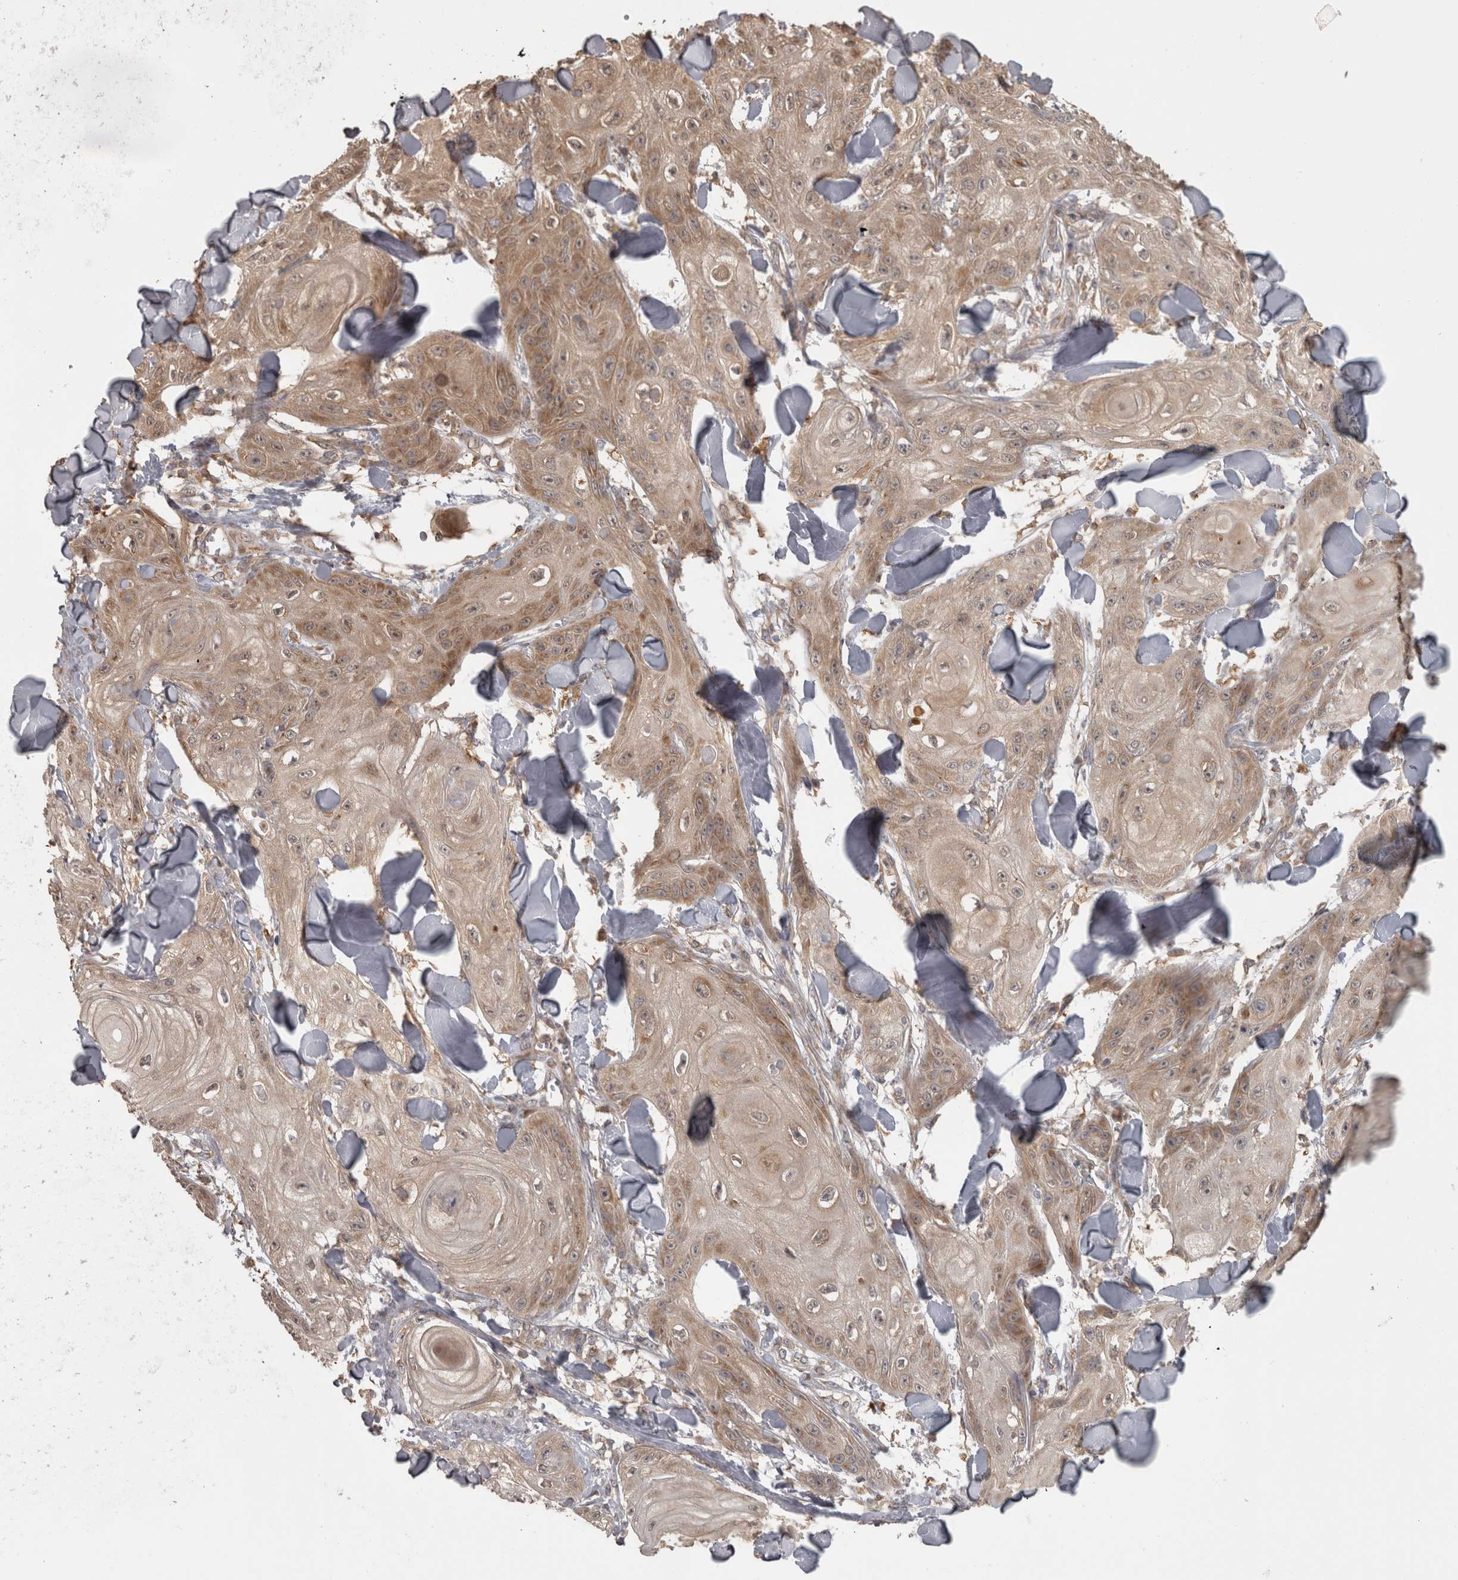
{"staining": {"intensity": "weak", "quantity": ">75%", "location": "cytoplasmic/membranous"}, "tissue": "skin cancer", "cell_type": "Tumor cells", "image_type": "cancer", "snomed": [{"axis": "morphology", "description": "Squamous cell carcinoma, NOS"}, {"axis": "topography", "description": "Skin"}], "caption": "The histopathology image exhibits staining of skin cancer (squamous cell carcinoma), revealing weak cytoplasmic/membranous protein positivity (brown color) within tumor cells. (IHC, brightfield microscopy, high magnification).", "gene": "MICU3", "patient": {"sex": "male", "age": 74}}